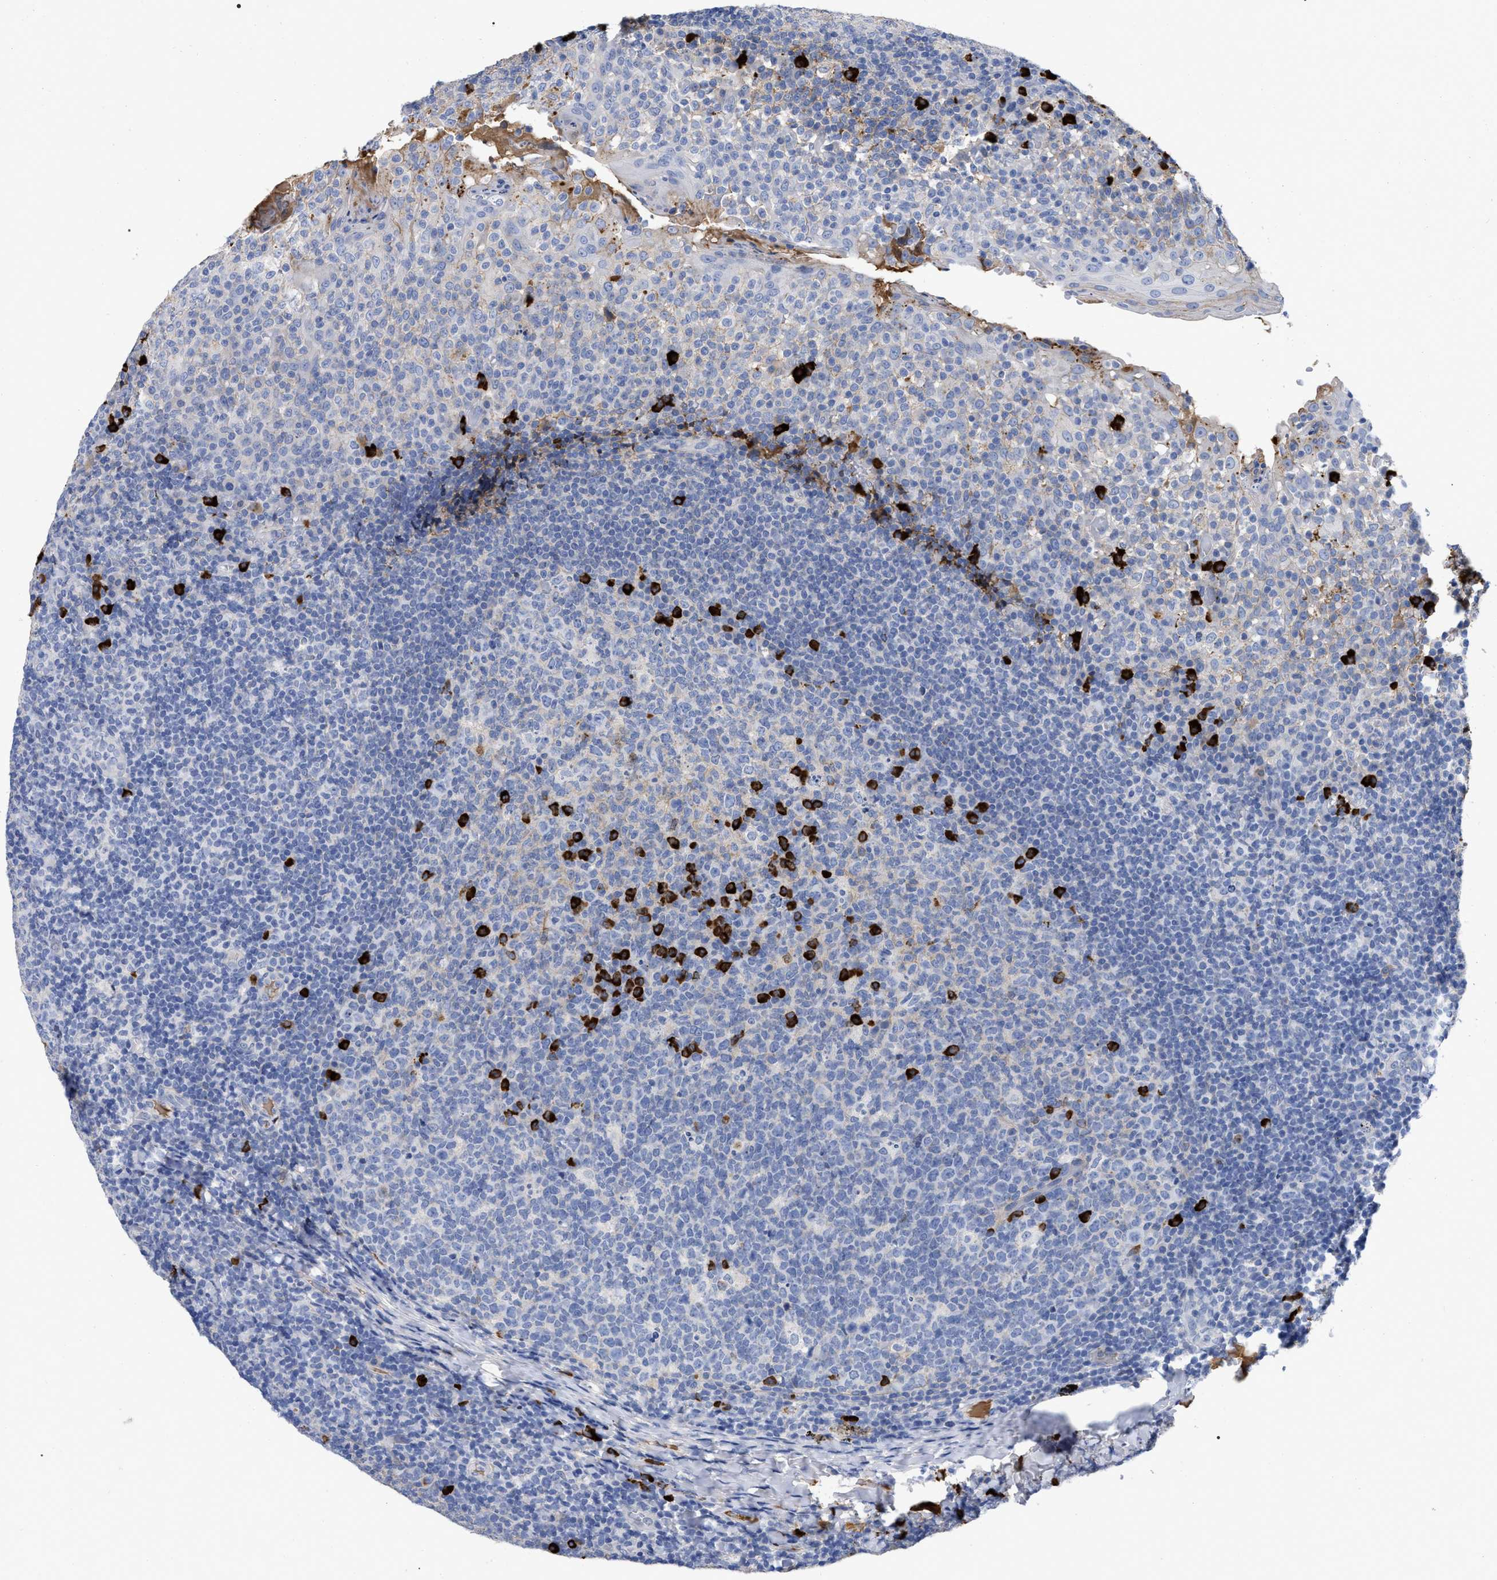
{"staining": {"intensity": "strong", "quantity": "<25%", "location": "cytoplasmic/membranous"}, "tissue": "tonsil", "cell_type": "Germinal center cells", "image_type": "normal", "snomed": [{"axis": "morphology", "description": "Normal tissue, NOS"}, {"axis": "topography", "description": "Tonsil"}], "caption": "Strong cytoplasmic/membranous protein positivity is appreciated in about <25% of germinal center cells in tonsil.", "gene": "IGHV5", "patient": {"sex": "female", "age": 19}}